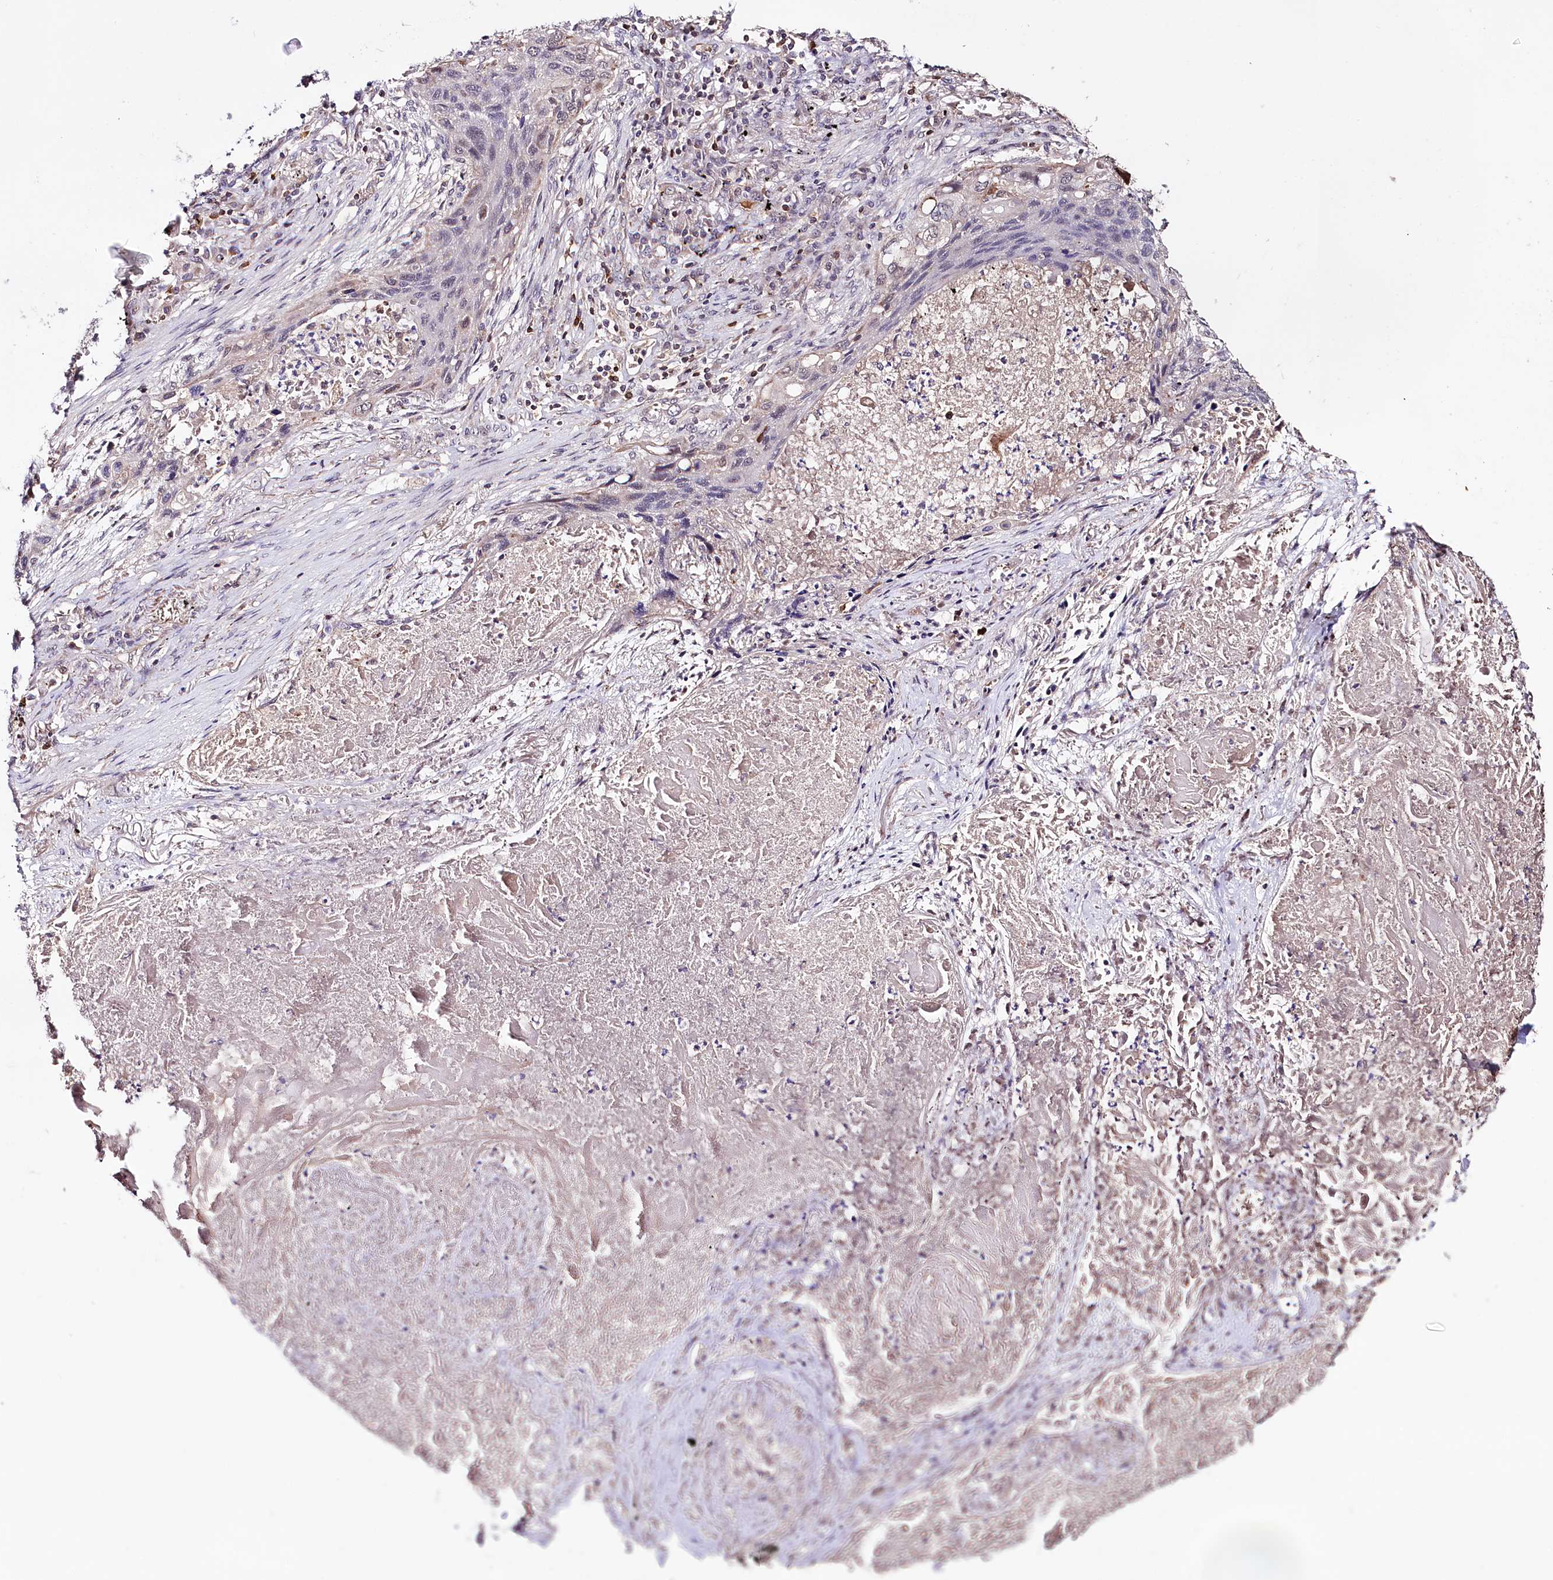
{"staining": {"intensity": "moderate", "quantity": "<25%", "location": "cytoplasmic/membranous"}, "tissue": "lung cancer", "cell_type": "Tumor cells", "image_type": "cancer", "snomed": [{"axis": "morphology", "description": "Squamous cell carcinoma, NOS"}, {"axis": "topography", "description": "Lung"}], "caption": "IHC micrograph of neoplastic tissue: lung squamous cell carcinoma stained using immunohistochemistry (IHC) displays low levels of moderate protein expression localized specifically in the cytoplasmic/membranous of tumor cells, appearing as a cytoplasmic/membranous brown color.", "gene": "TAFAZZIN", "patient": {"sex": "female", "age": 63}}